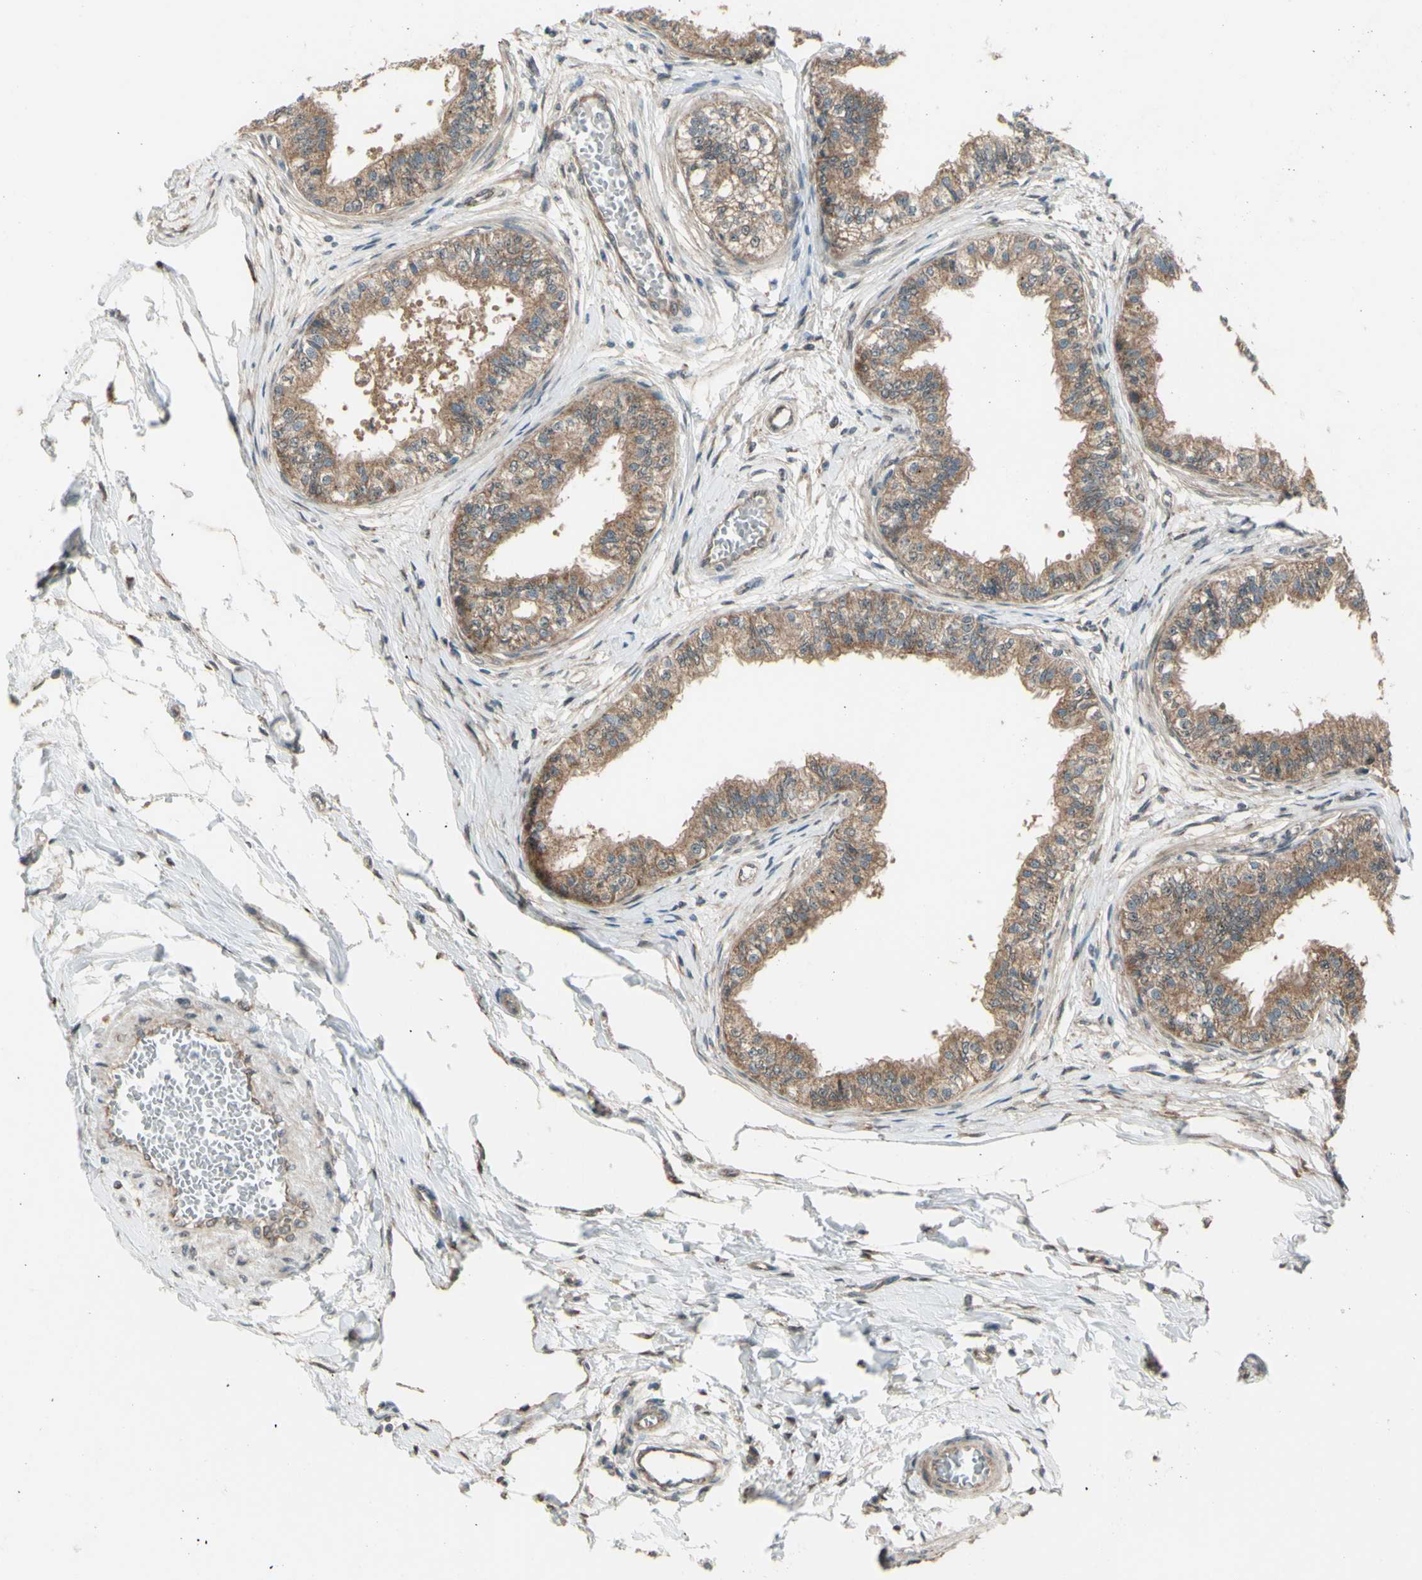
{"staining": {"intensity": "moderate", "quantity": ">75%", "location": "cytoplasmic/membranous"}, "tissue": "epididymis", "cell_type": "Glandular cells", "image_type": "normal", "snomed": [{"axis": "morphology", "description": "Normal tissue, NOS"}, {"axis": "morphology", "description": "Adenocarcinoma, metastatic, NOS"}, {"axis": "topography", "description": "Testis"}, {"axis": "topography", "description": "Epididymis"}], "caption": "An IHC micrograph of normal tissue is shown. Protein staining in brown shows moderate cytoplasmic/membranous positivity in epididymis within glandular cells. The staining was performed using DAB, with brown indicating positive protein expression. Nuclei are stained blue with hematoxylin.", "gene": "NAXD", "patient": {"sex": "male", "age": 26}}